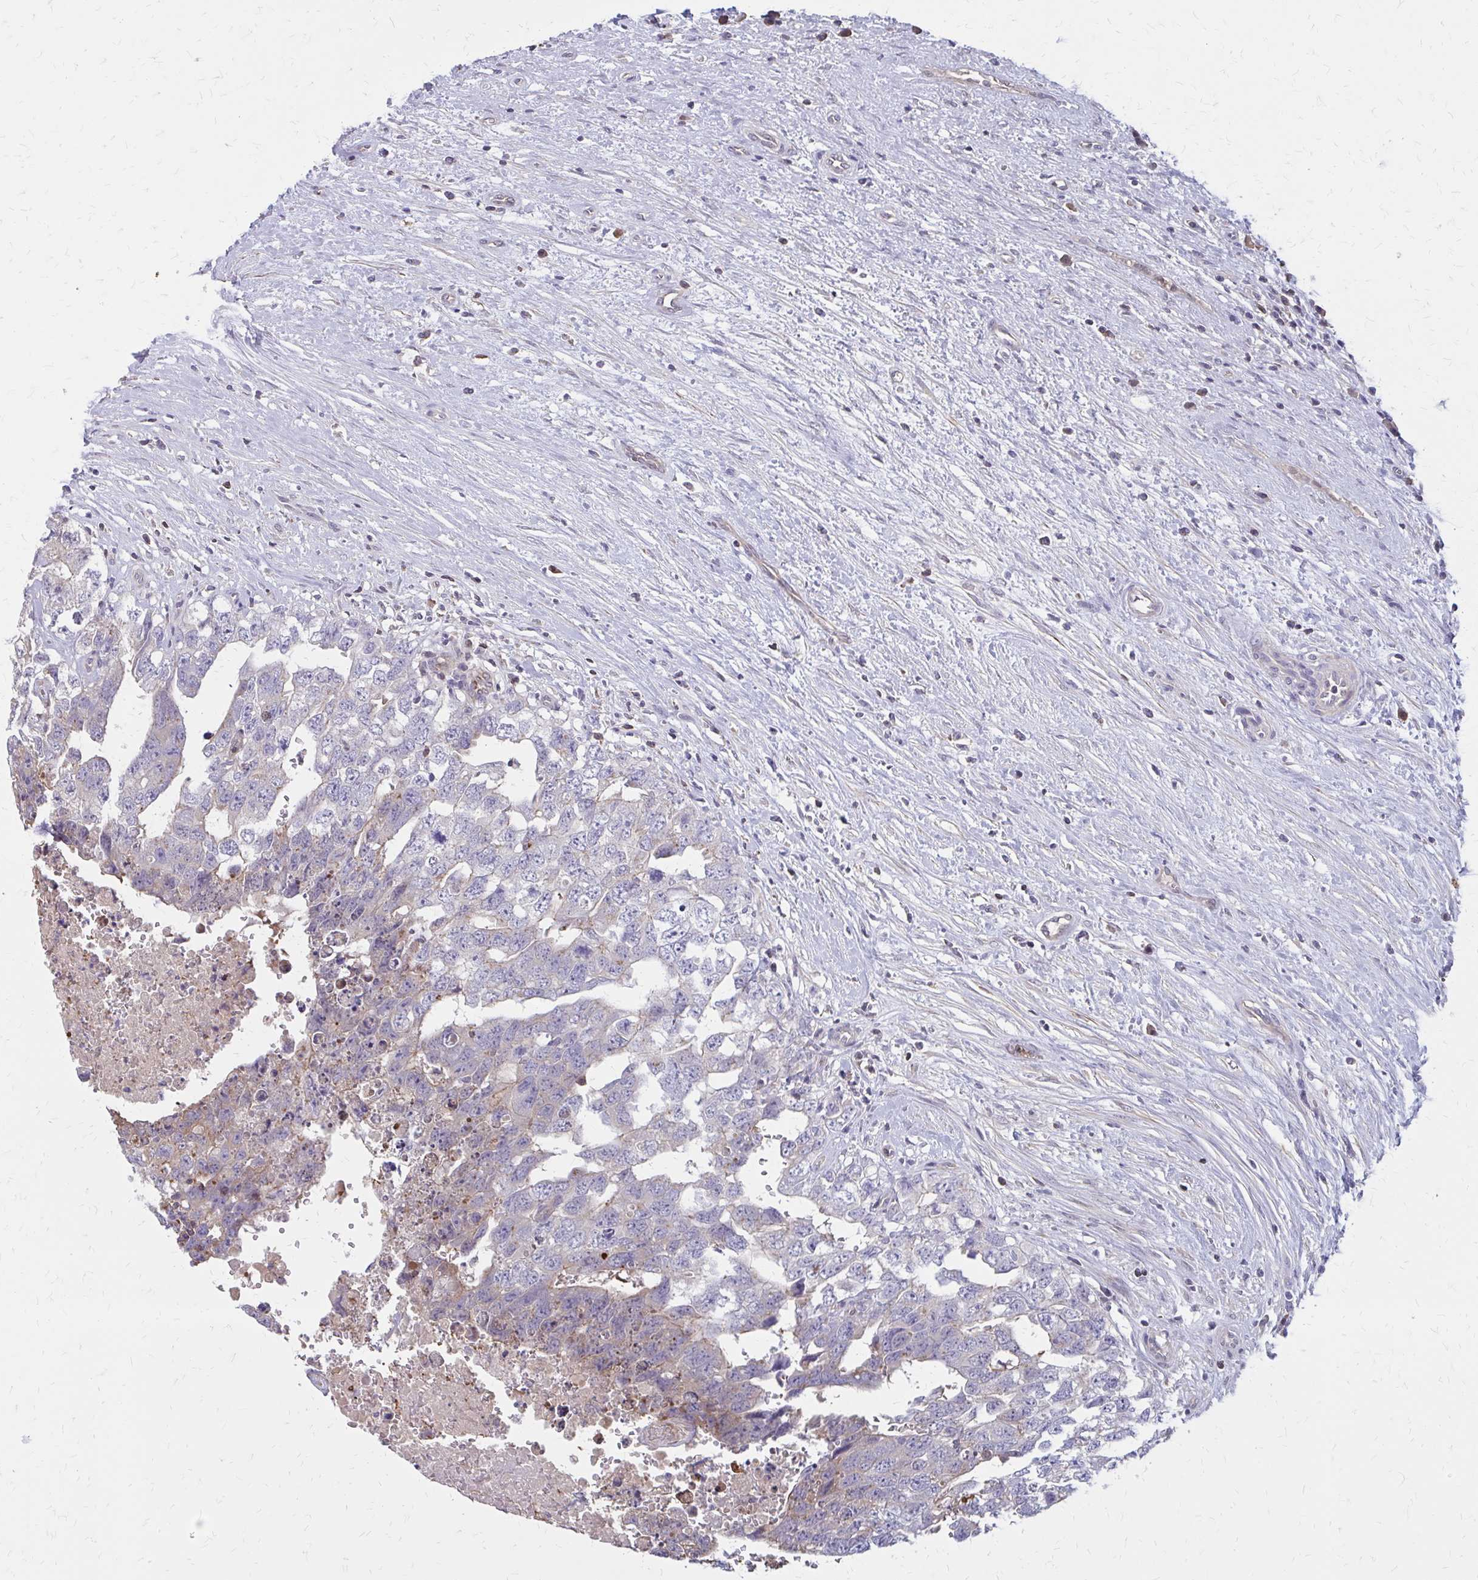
{"staining": {"intensity": "moderate", "quantity": "25%-75%", "location": "cytoplasmic/membranous"}, "tissue": "testis cancer", "cell_type": "Tumor cells", "image_type": "cancer", "snomed": [{"axis": "morphology", "description": "Seminoma, NOS"}, {"axis": "morphology", "description": "Carcinoma, Embryonal, NOS"}, {"axis": "topography", "description": "Testis"}], "caption": "This image exhibits testis embryonal carcinoma stained with immunohistochemistry (IHC) to label a protein in brown. The cytoplasmic/membranous of tumor cells show moderate positivity for the protein. Nuclei are counter-stained blue.", "gene": "IFI44L", "patient": {"sex": "male", "age": 29}}